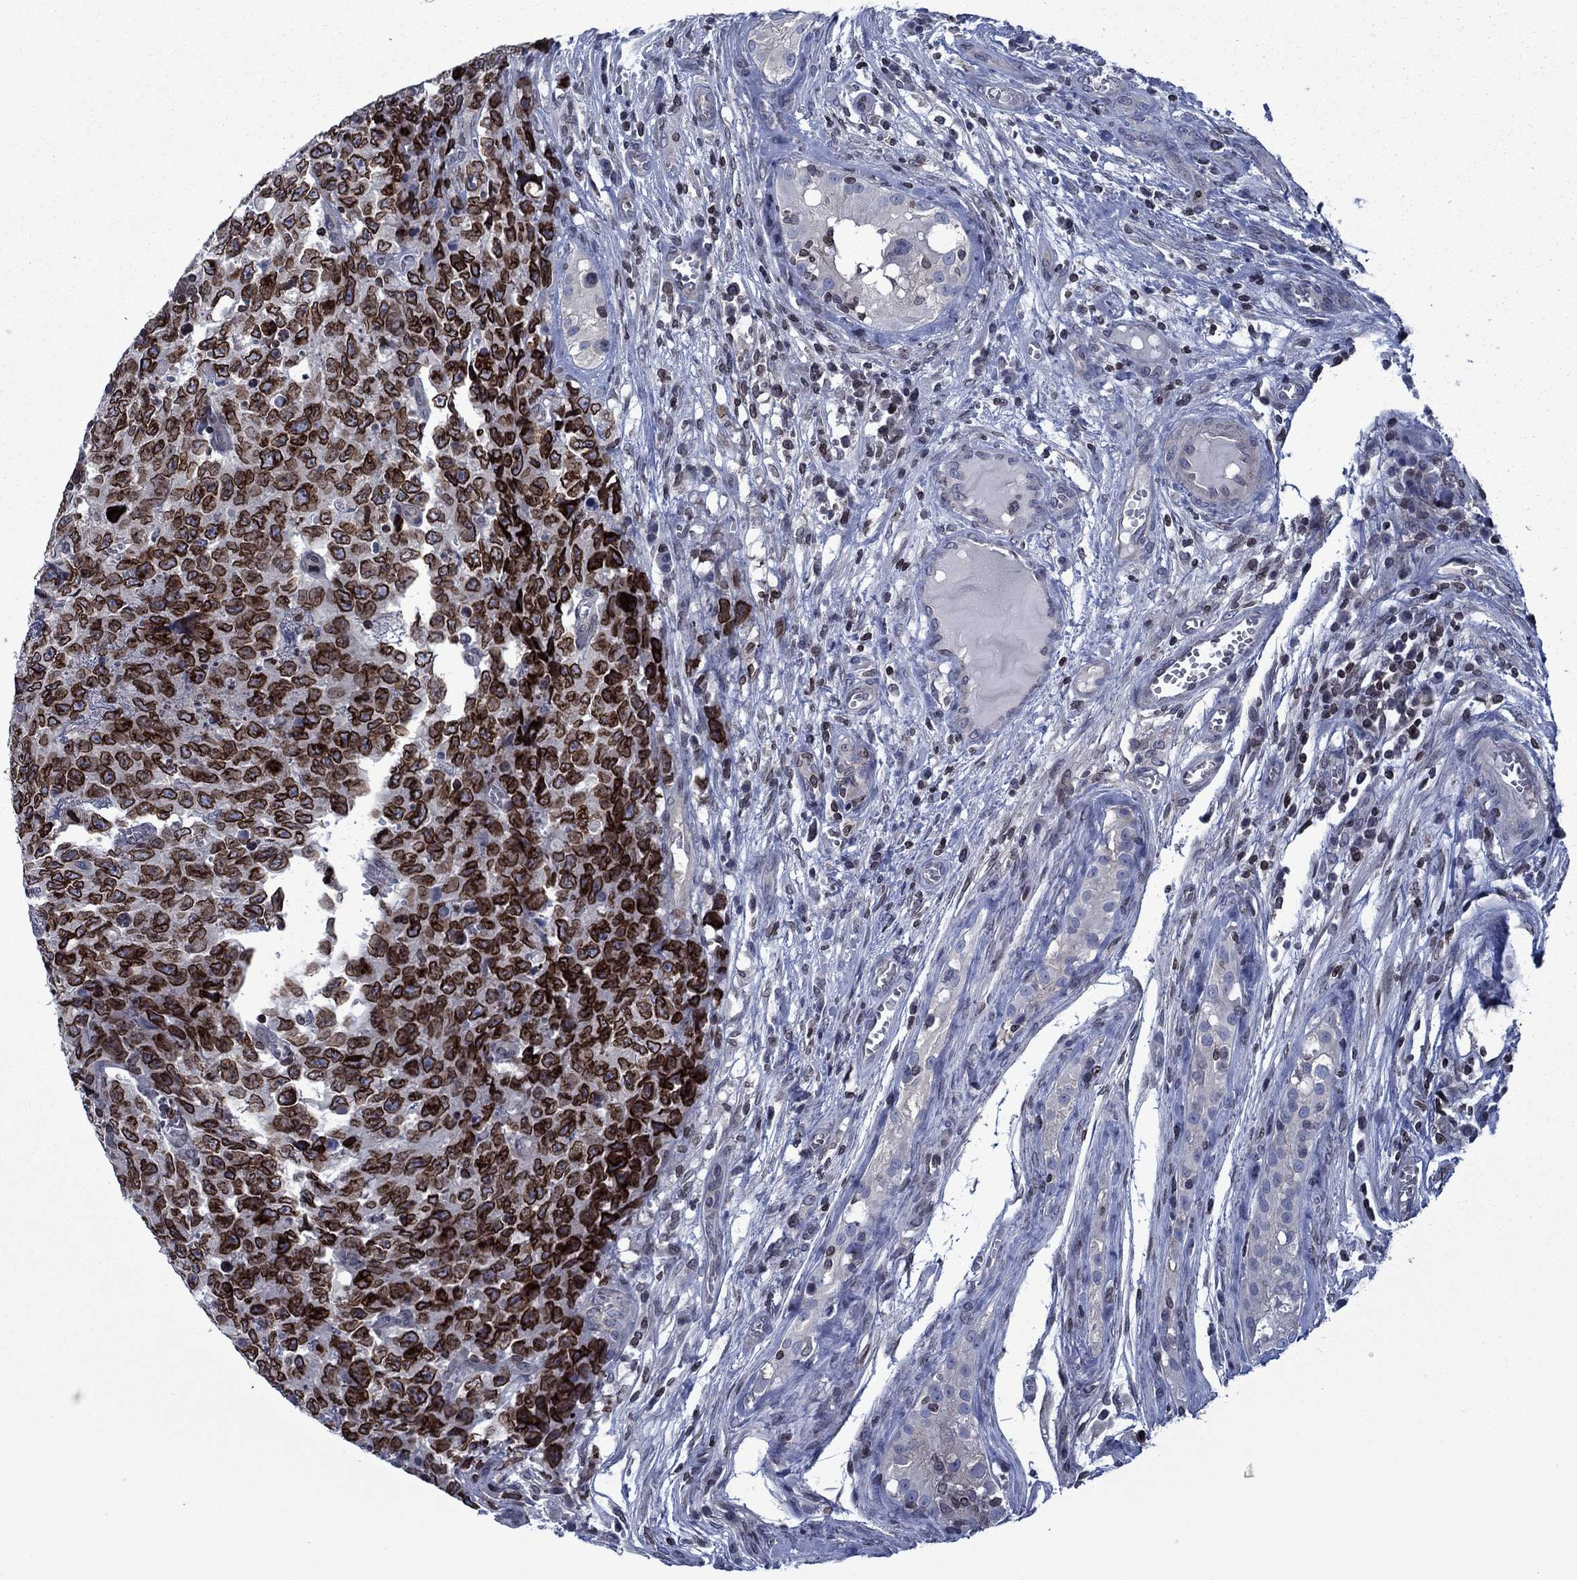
{"staining": {"intensity": "strong", "quantity": ">75%", "location": "cytoplasmic/membranous,nuclear"}, "tissue": "testis cancer", "cell_type": "Tumor cells", "image_type": "cancer", "snomed": [{"axis": "morphology", "description": "Carcinoma, Embryonal, NOS"}, {"axis": "topography", "description": "Testis"}], "caption": "Protein expression analysis of human testis embryonal carcinoma reveals strong cytoplasmic/membranous and nuclear expression in about >75% of tumor cells. (Stains: DAB in brown, nuclei in blue, Microscopy: brightfield microscopy at high magnification).", "gene": "SLA", "patient": {"sex": "male", "age": 23}}